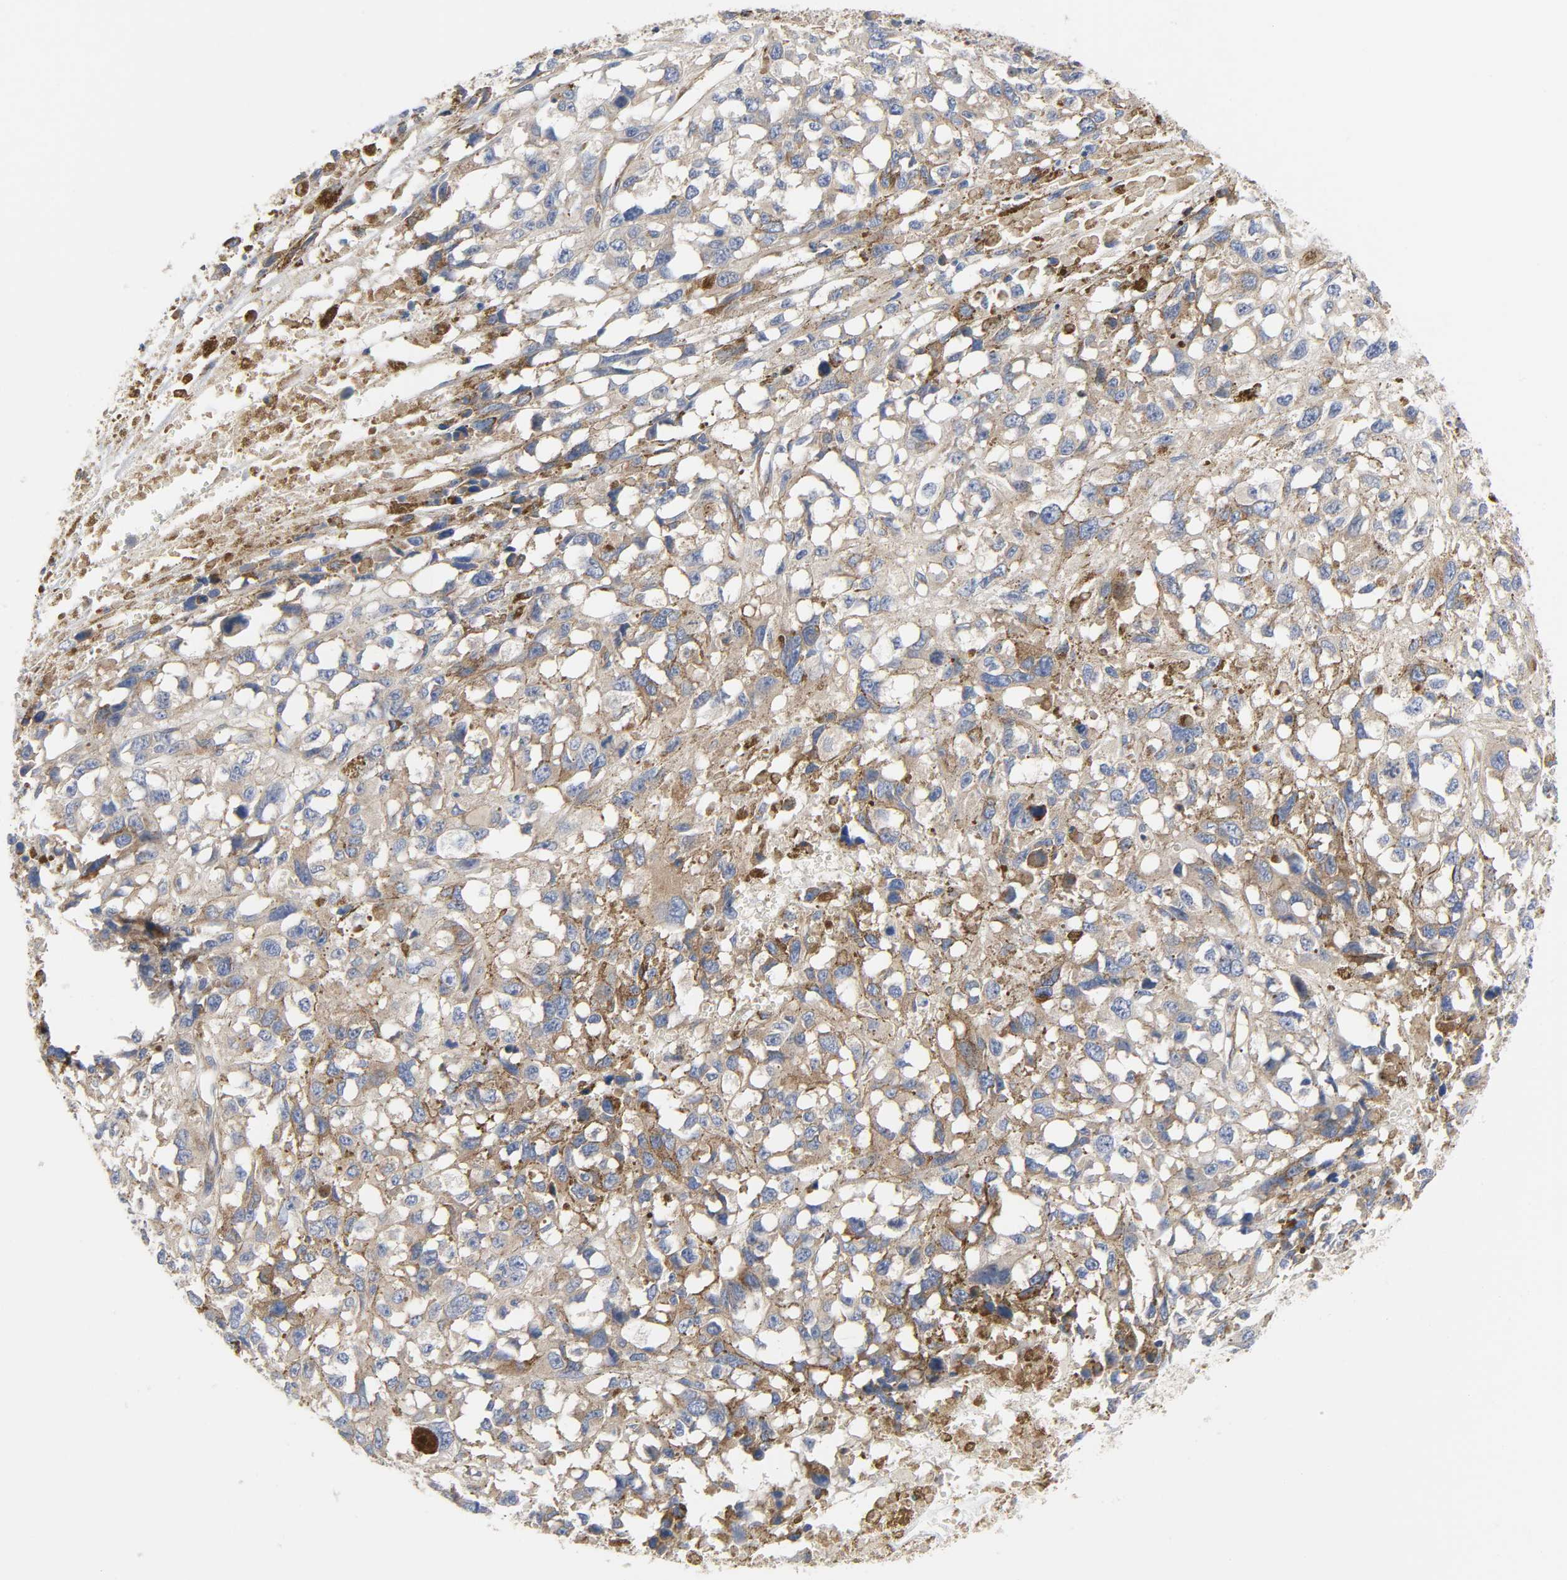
{"staining": {"intensity": "weak", "quantity": "25%-75%", "location": "cytoplasmic/membranous"}, "tissue": "melanoma", "cell_type": "Tumor cells", "image_type": "cancer", "snomed": [{"axis": "morphology", "description": "Malignant melanoma, Metastatic site"}, {"axis": "topography", "description": "Lymph node"}], "caption": "Melanoma stained for a protein (brown) demonstrates weak cytoplasmic/membranous positive positivity in approximately 25%-75% of tumor cells.", "gene": "ARHGAP1", "patient": {"sex": "male", "age": 59}}